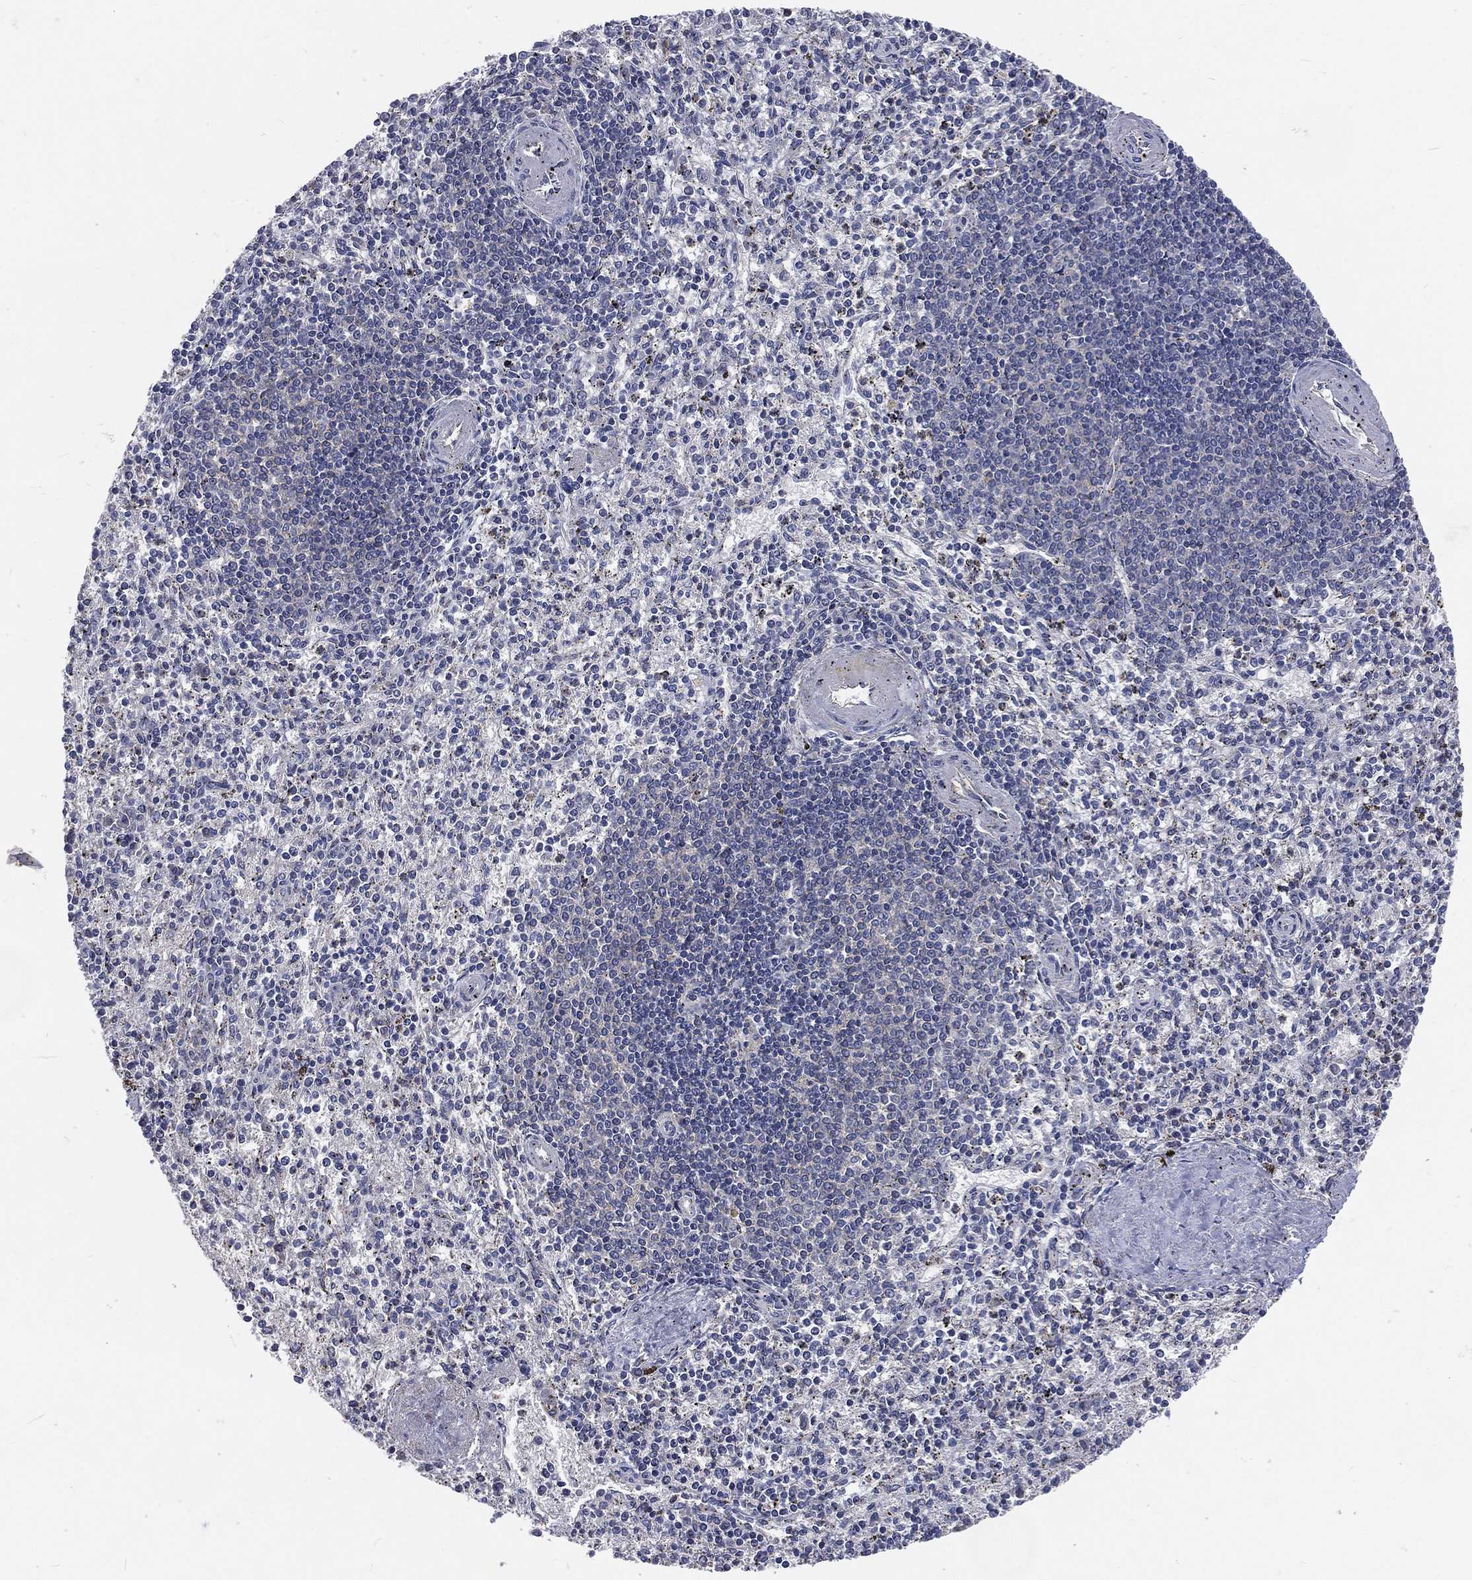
{"staining": {"intensity": "weak", "quantity": "<25%", "location": "cytoplasmic/membranous"}, "tissue": "spleen", "cell_type": "Cells in red pulp", "image_type": "normal", "snomed": [{"axis": "morphology", "description": "Normal tissue, NOS"}, {"axis": "topography", "description": "Spleen"}], "caption": "Immunohistochemical staining of benign spleen displays no significant staining in cells in red pulp.", "gene": "CROCC", "patient": {"sex": "female", "age": 37}}